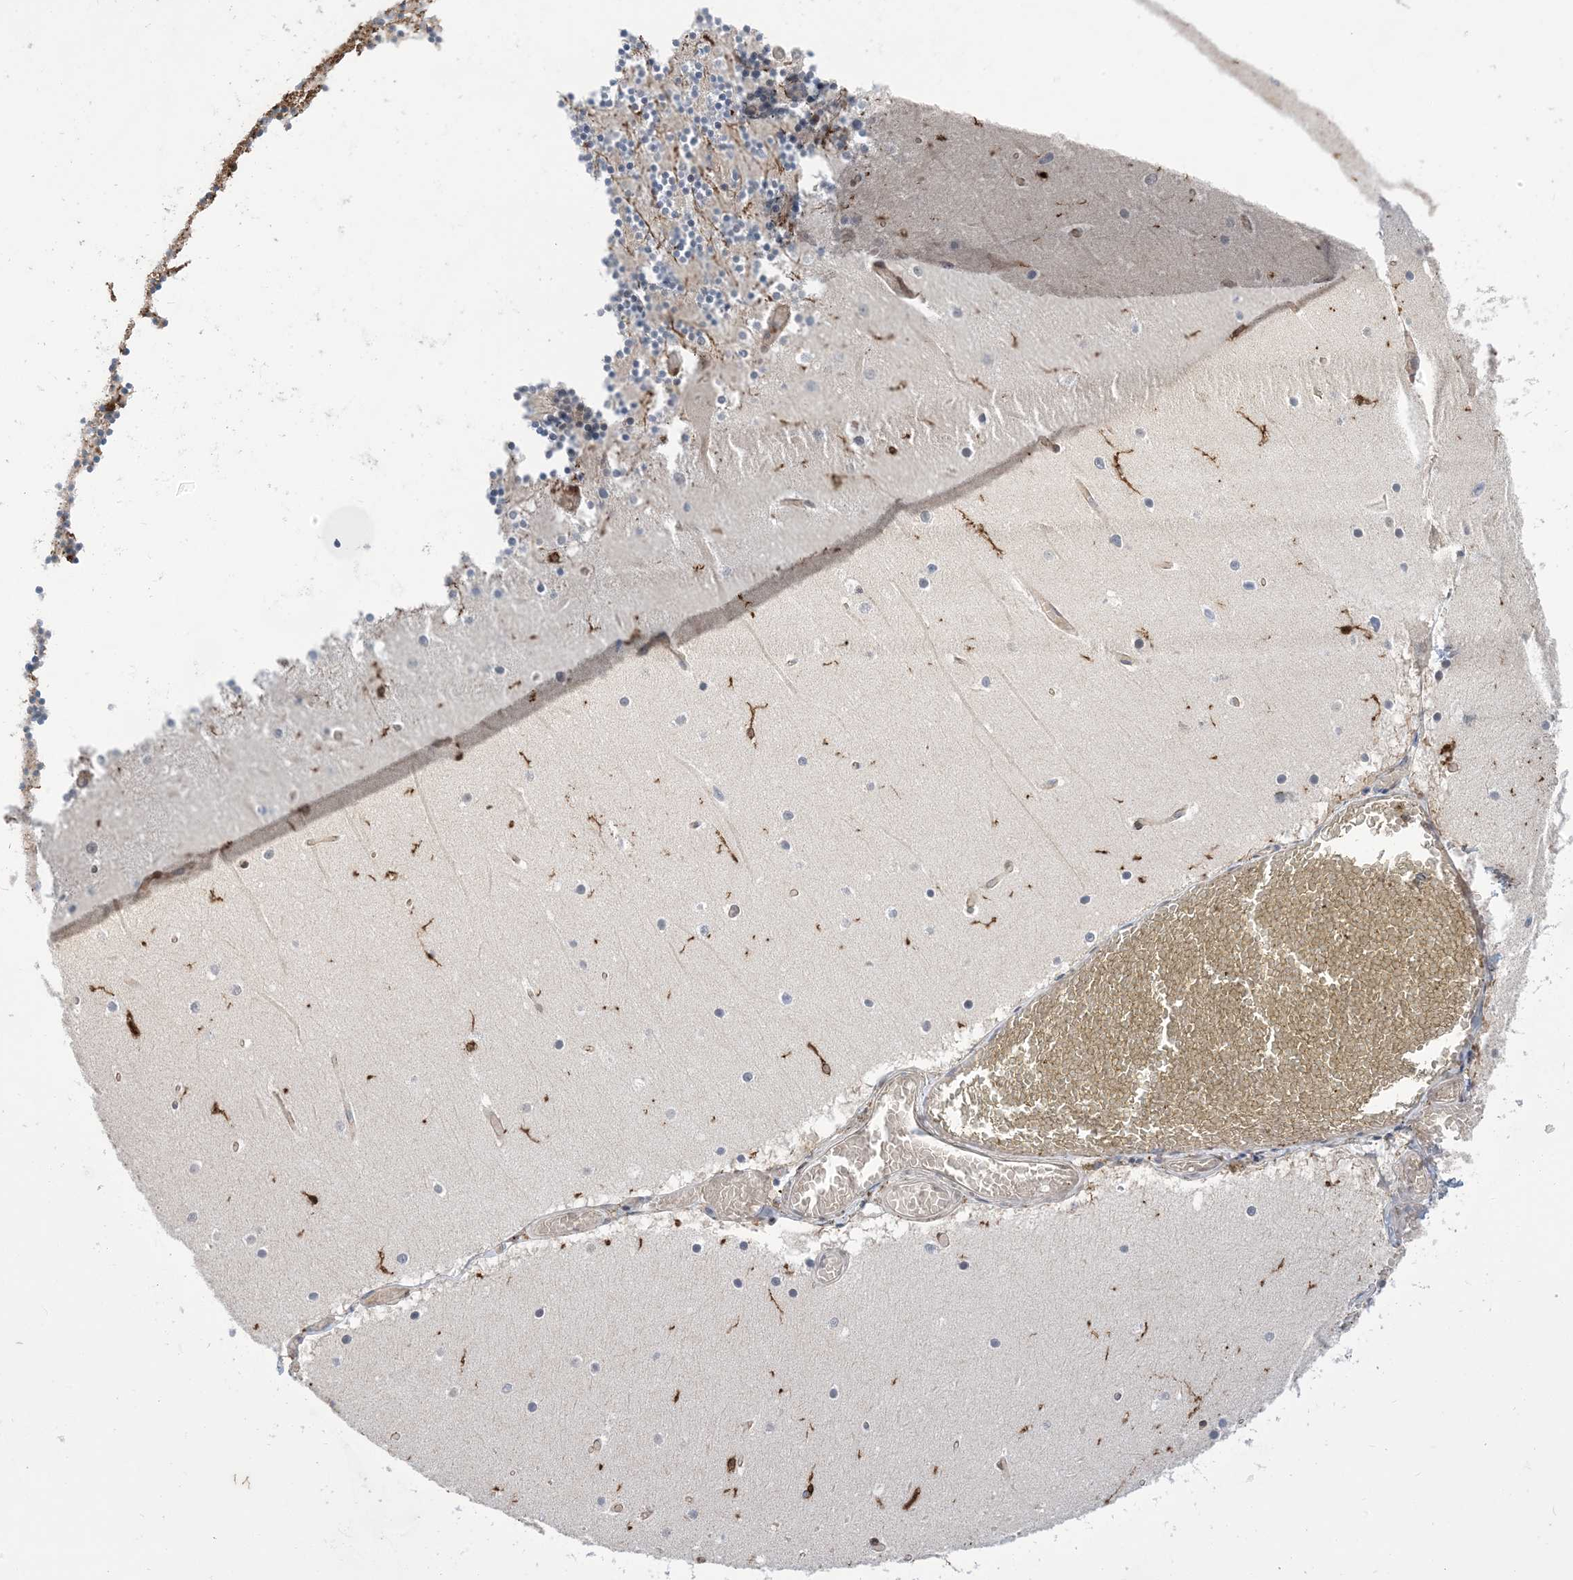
{"staining": {"intensity": "weak", "quantity": "<25%", "location": "nuclear"}, "tissue": "cerebellum", "cell_type": "Cells in granular layer", "image_type": "normal", "snomed": [{"axis": "morphology", "description": "Normal tissue, NOS"}, {"axis": "topography", "description": "Cerebellum"}], "caption": "Protein analysis of unremarkable cerebellum reveals no significant expression in cells in granular layer. (DAB (3,3'-diaminobenzidine) IHC, high magnification).", "gene": "ZNF8", "patient": {"sex": "female", "age": 28}}